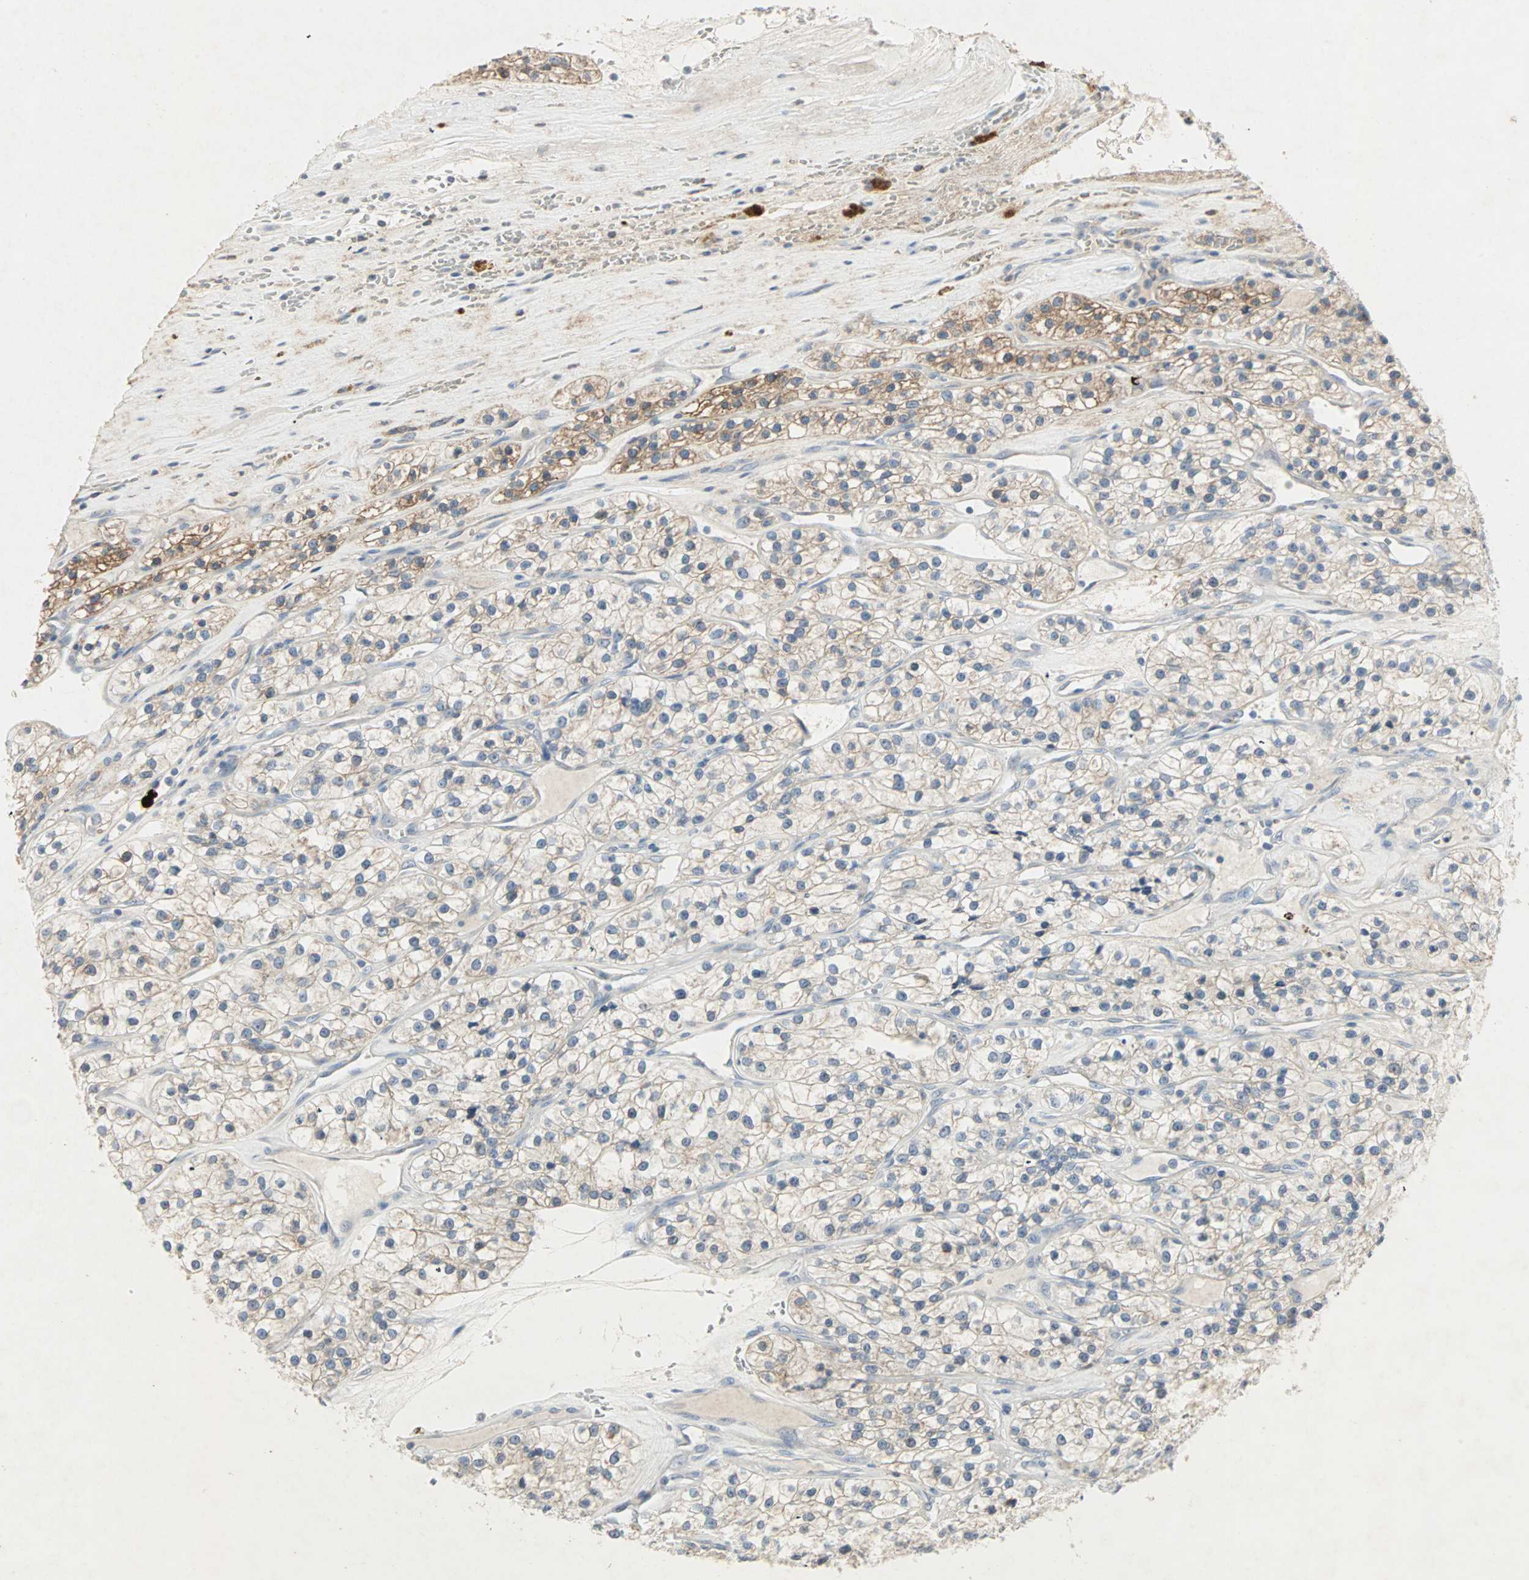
{"staining": {"intensity": "weak", "quantity": ">75%", "location": "cytoplasmic/membranous"}, "tissue": "renal cancer", "cell_type": "Tumor cells", "image_type": "cancer", "snomed": [{"axis": "morphology", "description": "Adenocarcinoma, NOS"}, {"axis": "topography", "description": "Kidney"}], "caption": "The histopathology image reveals immunohistochemical staining of renal cancer (adenocarcinoma). There is weak cytoplasmic/membranous positivity is appreciated in approximately >75% of tumor cells. Nuclei are stained in blue.", "gene": "CEACAM6", "patient": {"sex": "female", "age": 57}}